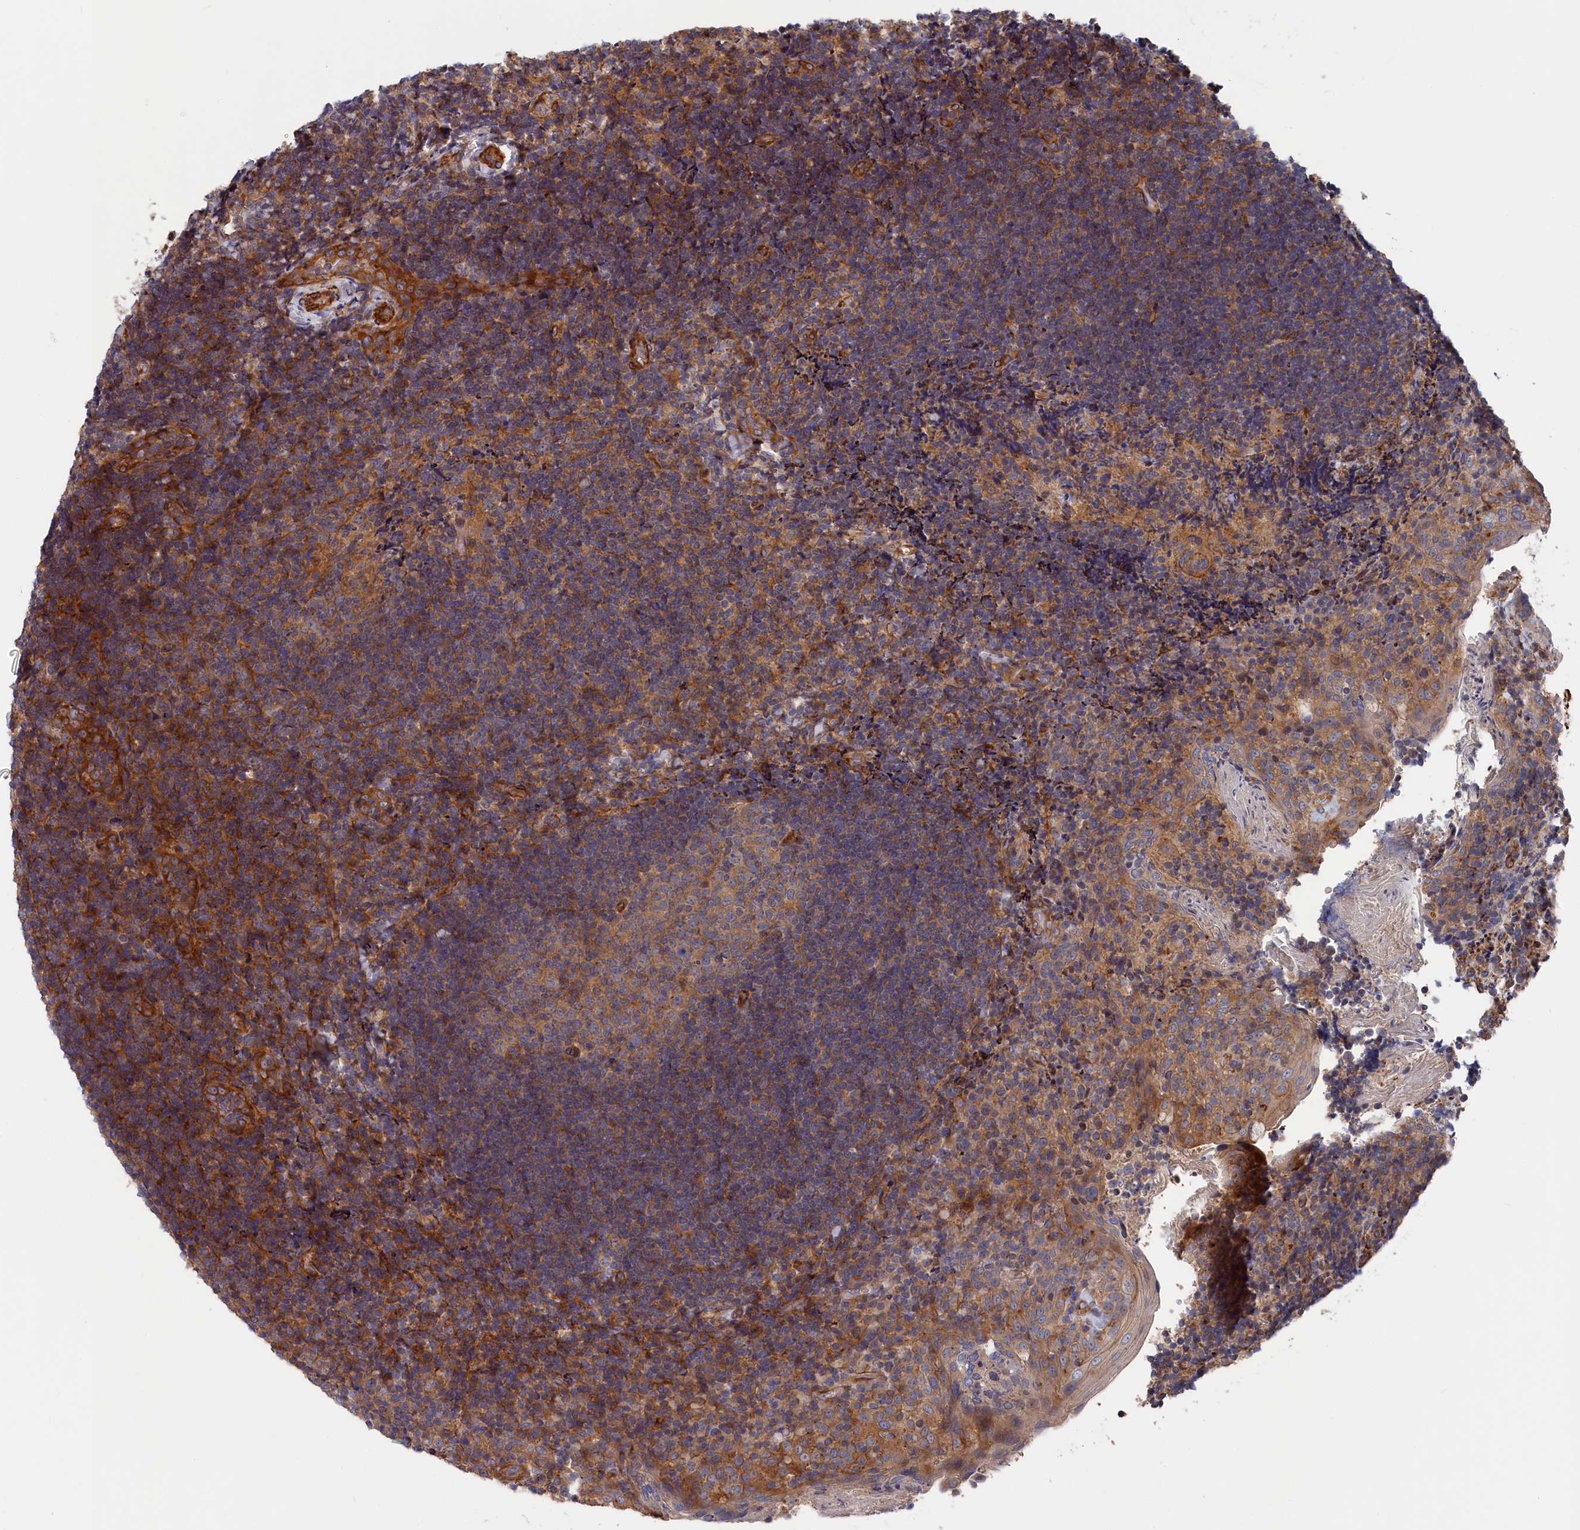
{"staining": {"intensity": "moderate", "quantity": "25%-75%", "location": "cytoplasmic/membranous"}, "tissue": "tonsil", "cell_type": "Germinal center cells", "image_type": "normal", "snomed": [{"axis": "morphology", "description": "Normal tissue, NOS"}, {"axis": "topography", "description": "Tonsil"}], "caption": "An immunohistochemistry (IHC) histopathology image of benign tissue is shown. Protein staining in brown shows moderate cytoplasmic/membranous positivity in tonsil within germinal center cells. (DAB (3,3'-diaminobenzidine) IHC with brightfield microscopy, high magnification).", "gene": "LDHD", "patient": {"sex": "female", "age": 10}}